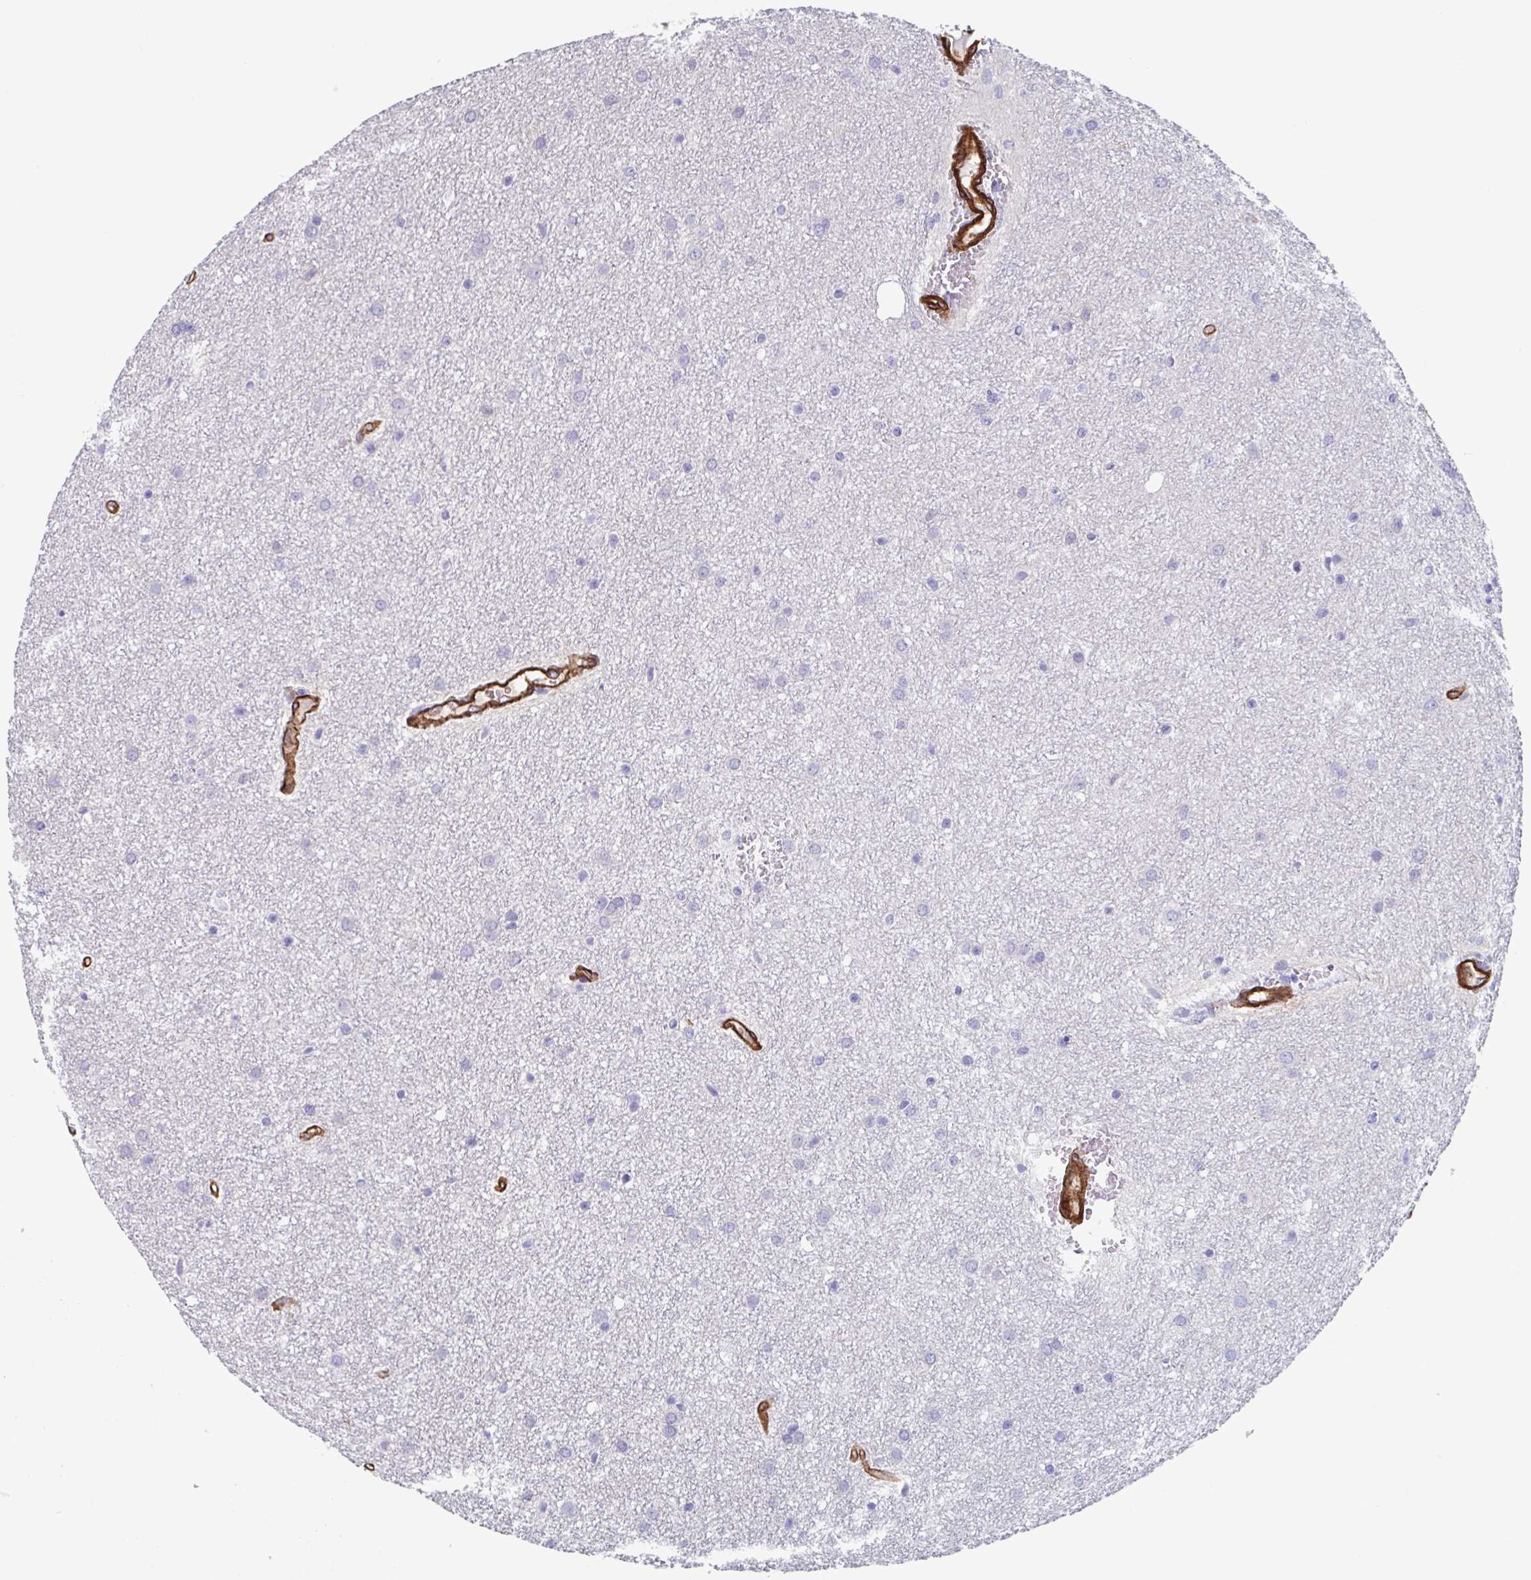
{"staining": {"intensity": "negative", "quantity": "none", "location": "none"}, "tissue": "glioma", "cell_type": "Tumor cells", "image_type": "cancer", "snomed": [{"axis": "morphology", "description": "Glioma, malignant, Low grade"}, {"axis": "topography", "description": "Cerebellum"}], "caption": "Tumor cells show no significant protein staining in malignant glioma (low-grade).", "gene": "CITED4", "patient": {"sex": "female", "age": 5}}